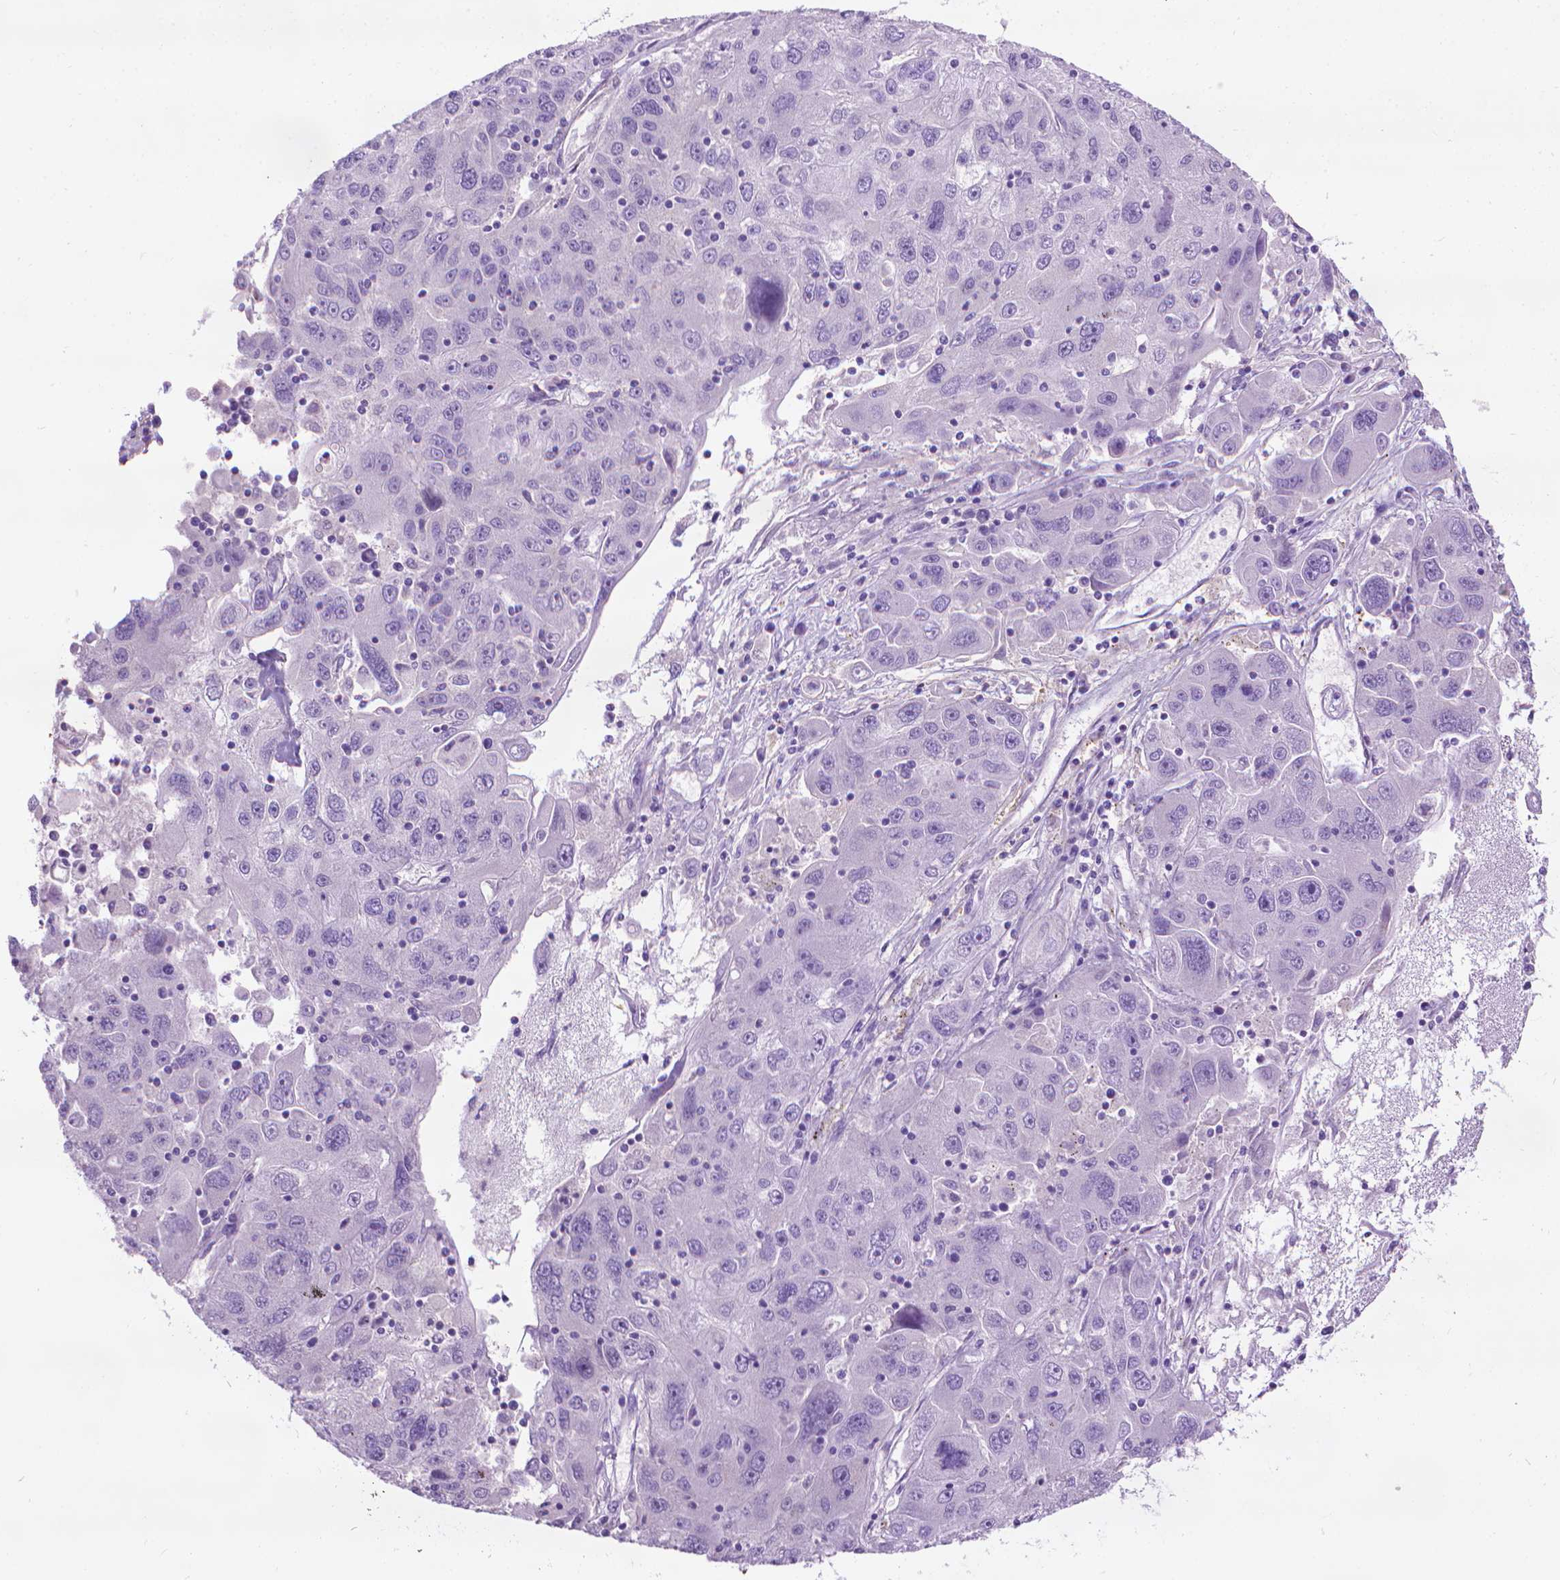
{"staining": {"intensity": "negative", "quantity": "none", "location": "none"}, "tissue": "stomach cancer", "cell_type": "Tumor cells", "image_type": "cancer", "snomed": [{"axis": "morphology", "description": "Adenocarcinoma, NOS"}, {"axis": "topography", "description": "Stomach"}], "caption": "A photomicrograph of human stomach adenocarcinoma is negative for staining in tumor cells.", "gene": "AQP10", "patient": {"sex": "male", "age": 56}}